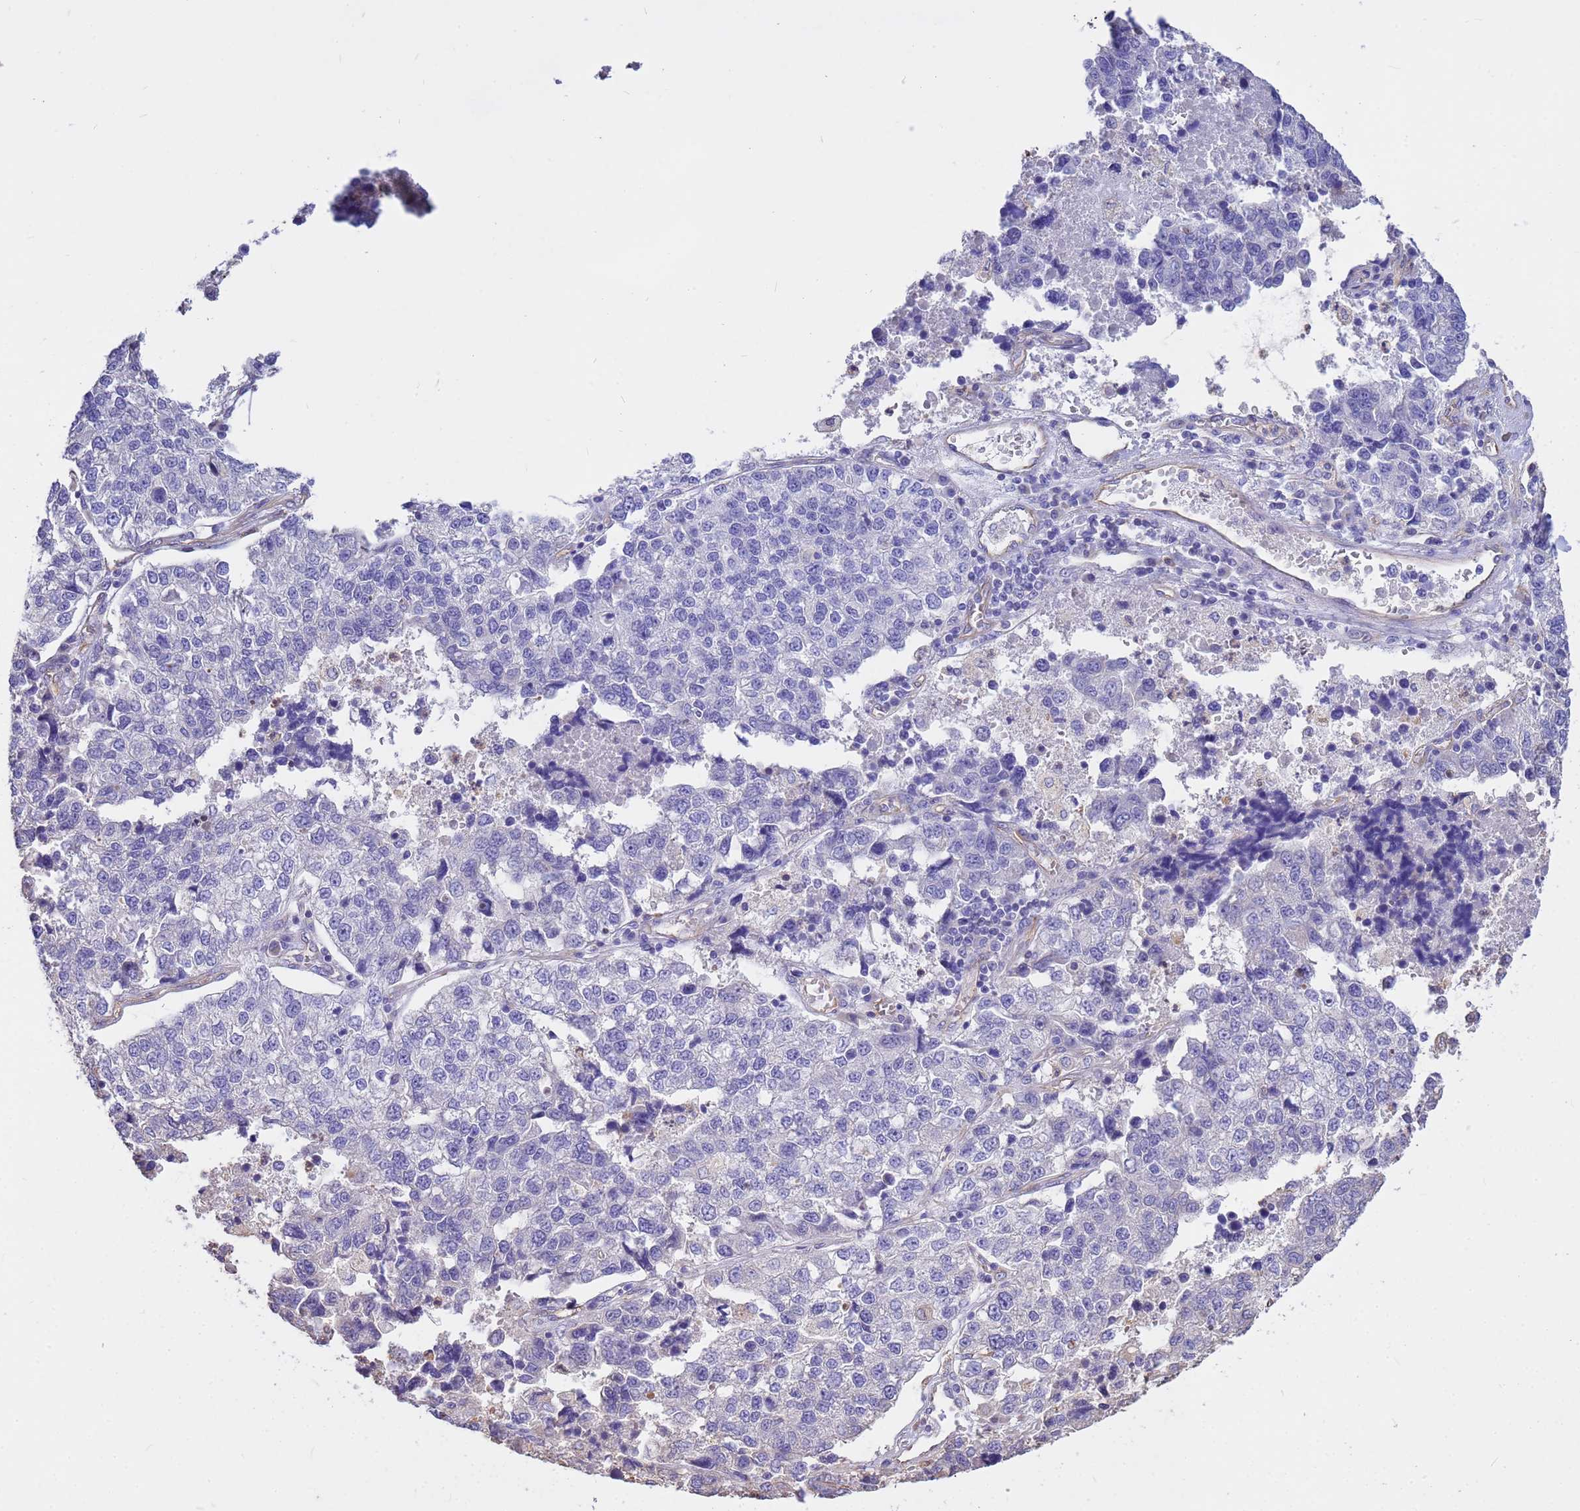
{"staining": {"intensity": "negative", "quantity": "none", "location": "none"}, "tissue": "lung cancer", "cell_type": "Tumor cells", "image_type": "cancer", "snomed": [{"axis": "morphology", "description": "Adenocarcinoma, NOS"}, {"axis": "topography", "description": "Lung"}], "caption": "Lung cancer was stained to show a protein in brown. There is no significant positivity in tumor cells.", "gene": "TCEAL3", "patient": {"sex": "male", "age": 49}}